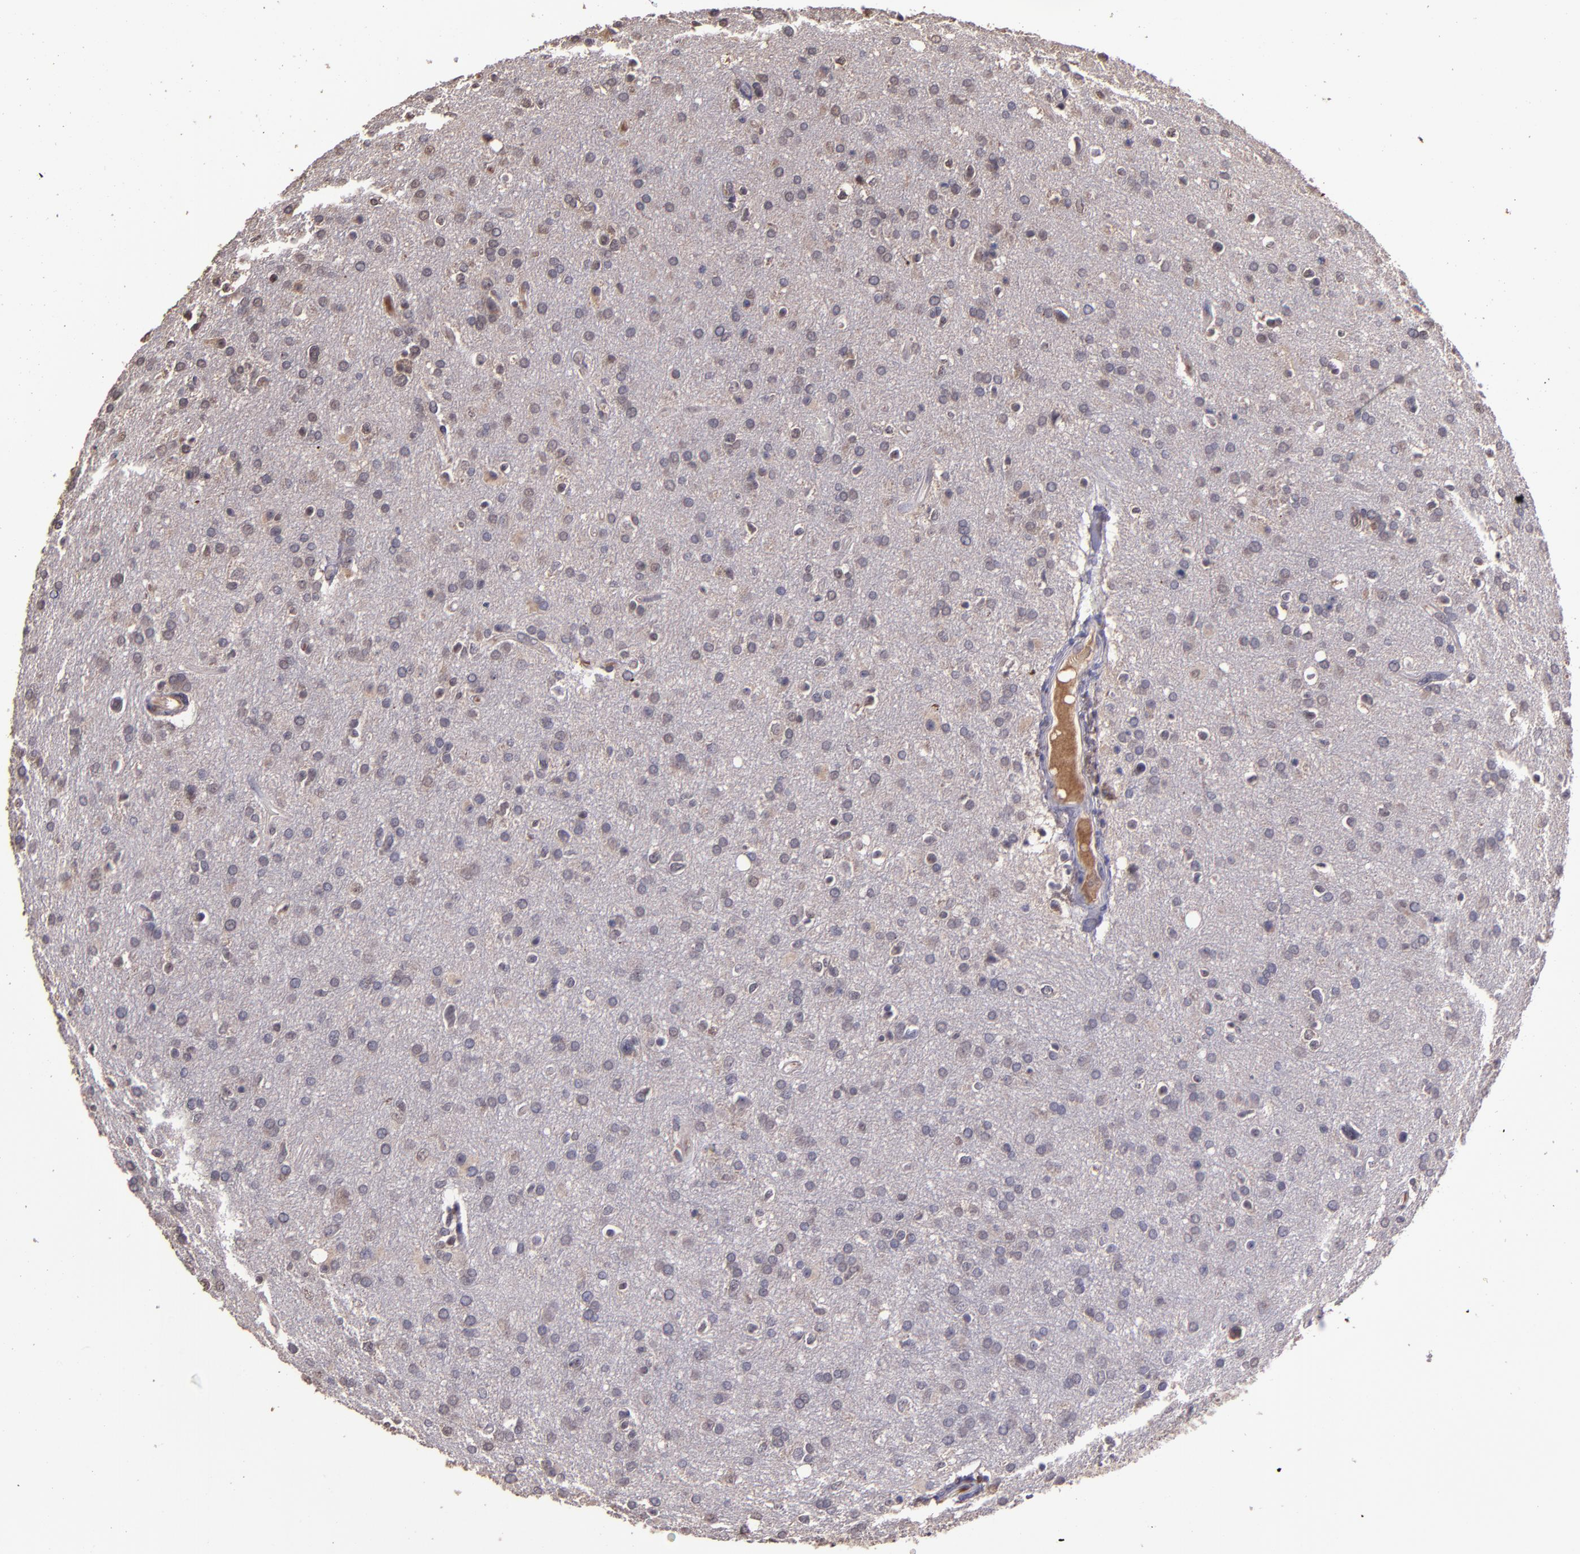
{"staining": {"intensity": "weak", "quantity": "<25%", "location": "cytoplasmic/membranous"}, "tissue": "glioma", "cell_type": "Tumor cells", "image_type": "cancer", "snomed": [{"axis": "morphology", "description": "Glioma, malignant, High grade"}, {"axis": "topography", "description": "Brain"}], "caption": "Glioma stained for a protein using IHC shows no positivity tumor cells.", "gene": "SERPINF2", "patient": {"sex": "male", "age": 33}}